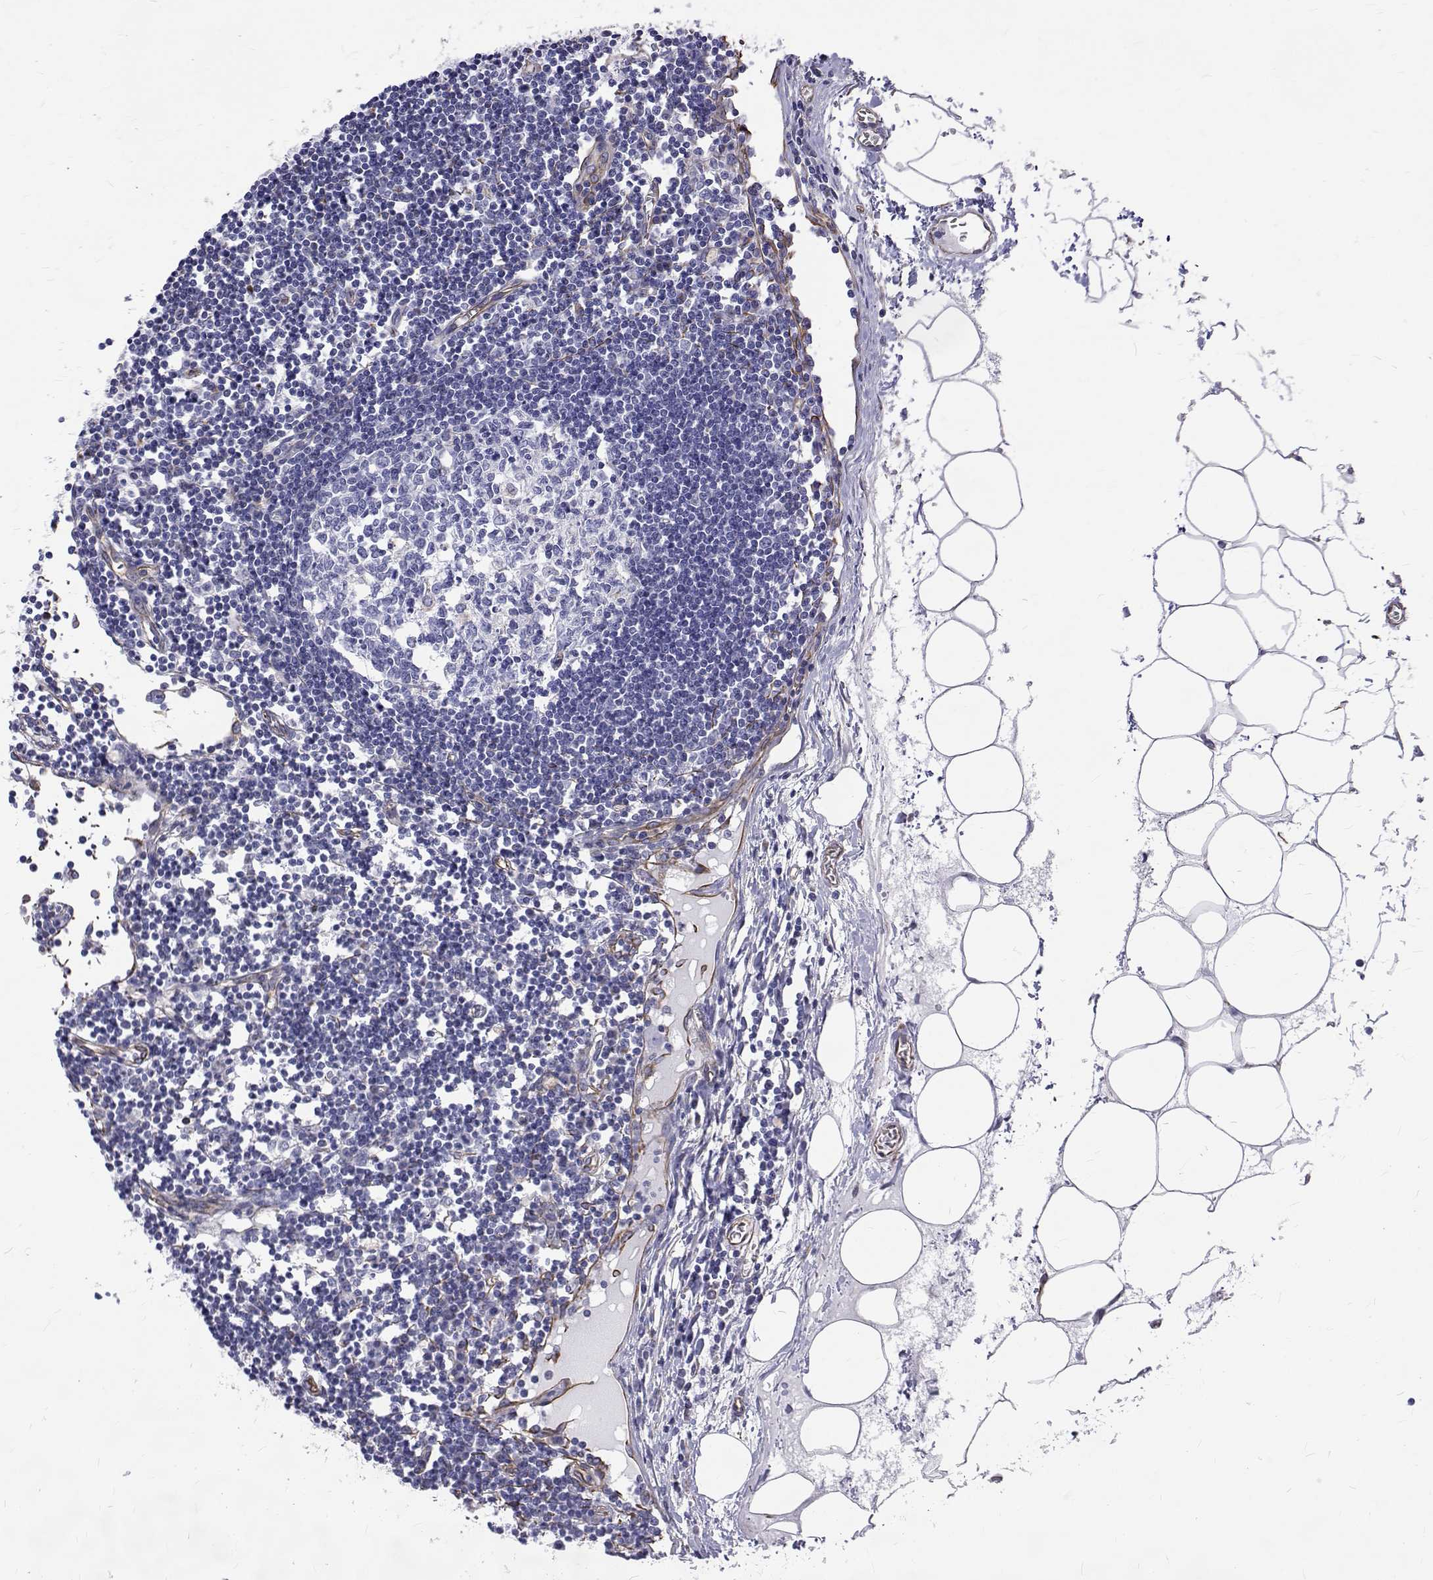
{"staining": {"intensity": "negative", "quantity": "none", "location": "none"}, "tissue": "lymph node", "cell_type": "Germinal center cells", "image_type": "normal", "snomed": [{"axis": "morphology", "description": "Normal tissue, NOS"}, {"axis": "topography", "description": "Lymph node"}], "caption": "IHC of unremarkable lymph node displays no positivity in germinal center cells.", "gene": "OPRPN", "patient": {"sex": "female", "age": 65}}